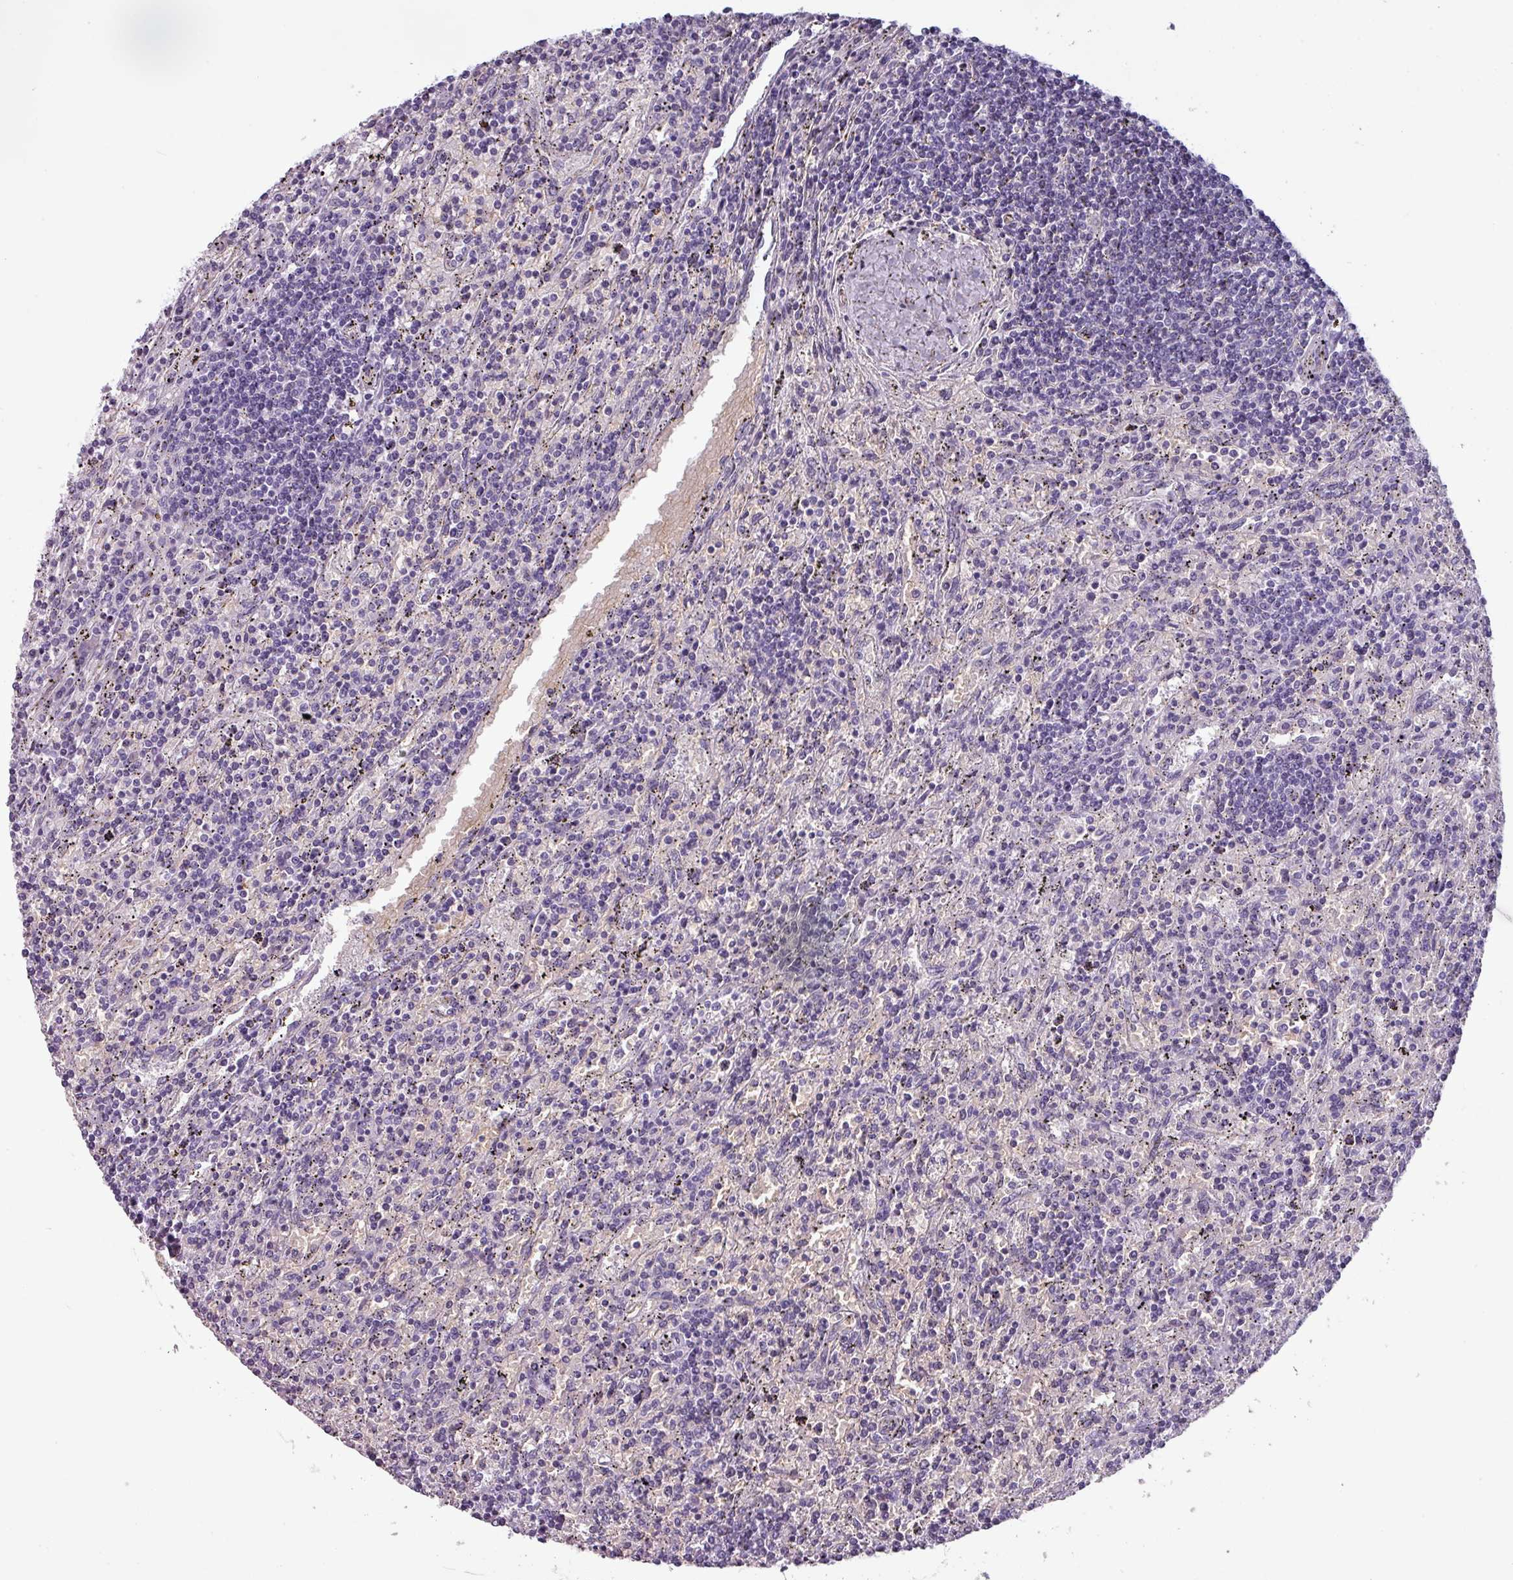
{"staining": {"intensity": "negative", "quantity": "none", "location": "none"}, "tissue": "lymphoma", "cell_type": "Tumor cells", "image_type": "cancer", "snomed": [{"axis": "morphology", "description": "Malignant lymphoma, non-Hodgkin's type, Low grade"}, {"axis": "topography", "description": "Spleen"}], "caption": "Immunohistochemical staining of human lymphoma shows no significant positivity in tumor cells.", "gene": "AREL1", "patient": {"sex": "male", "age": 76}}